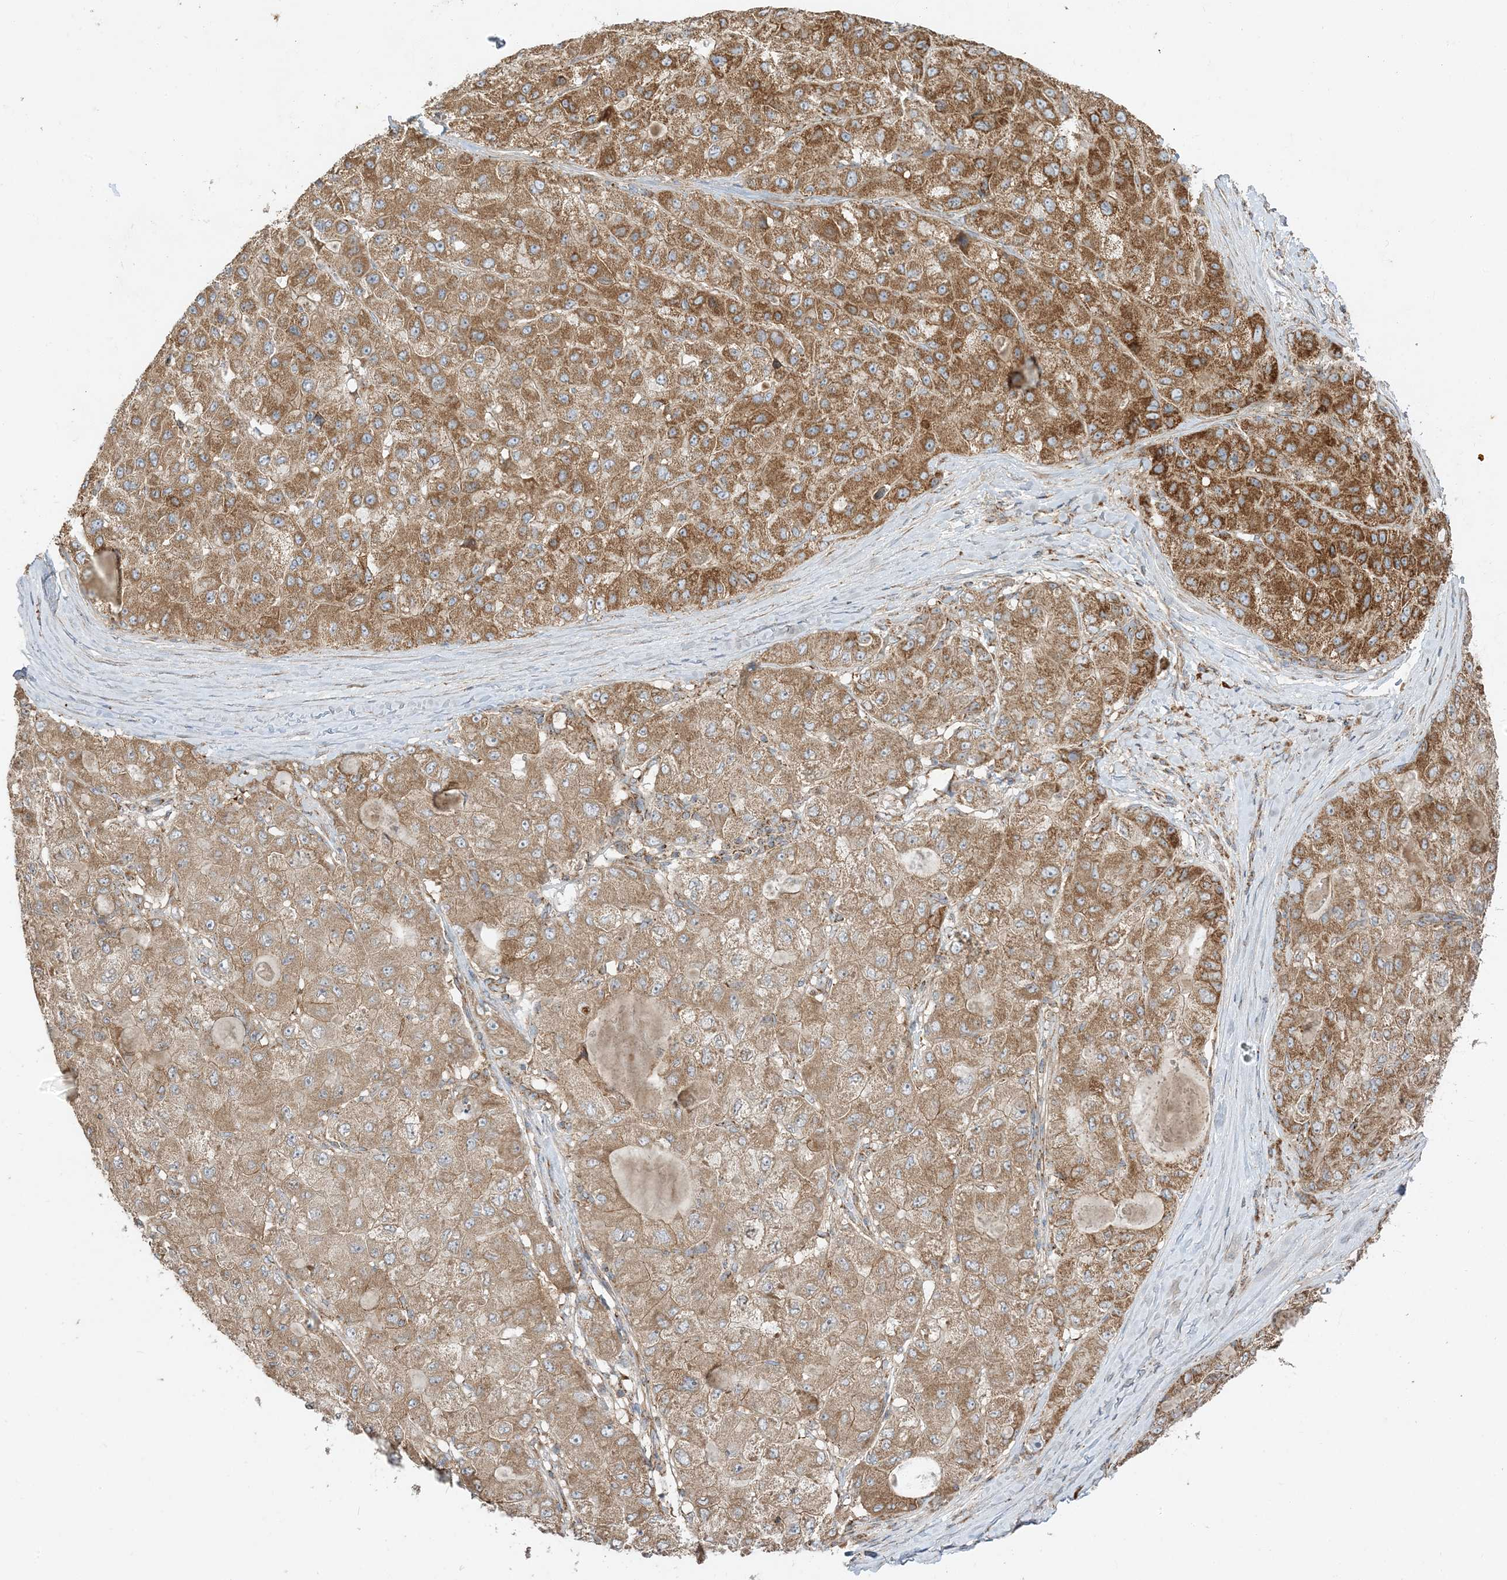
{"staining": {"intensity": "moderate", "quantity": ">75%", "location": "cytoplasmic/membranous"}, "tissue": "liver cancer", "cell_type": "Tumor cells", "image_type": "cancer", "snomed": [{"axis": "morphology", "description": "Carcinoma, Hepatocellular, NOS"}, {"axis": "topography", "description": "Liver"}], "caption": "Liver cancer stained with DAB (3,3'-diaminobenzidine) IHC reveals medium levels of moderate cytoplasmic/membranous expression in approximately >75% of tumor cells. (DAB (3,3'-diaminobenzidine) IHC, brown staining for protein, blue staining for nuclei).", "gene": "AARS2", "patient": {"sex": "male", "age": 80}}